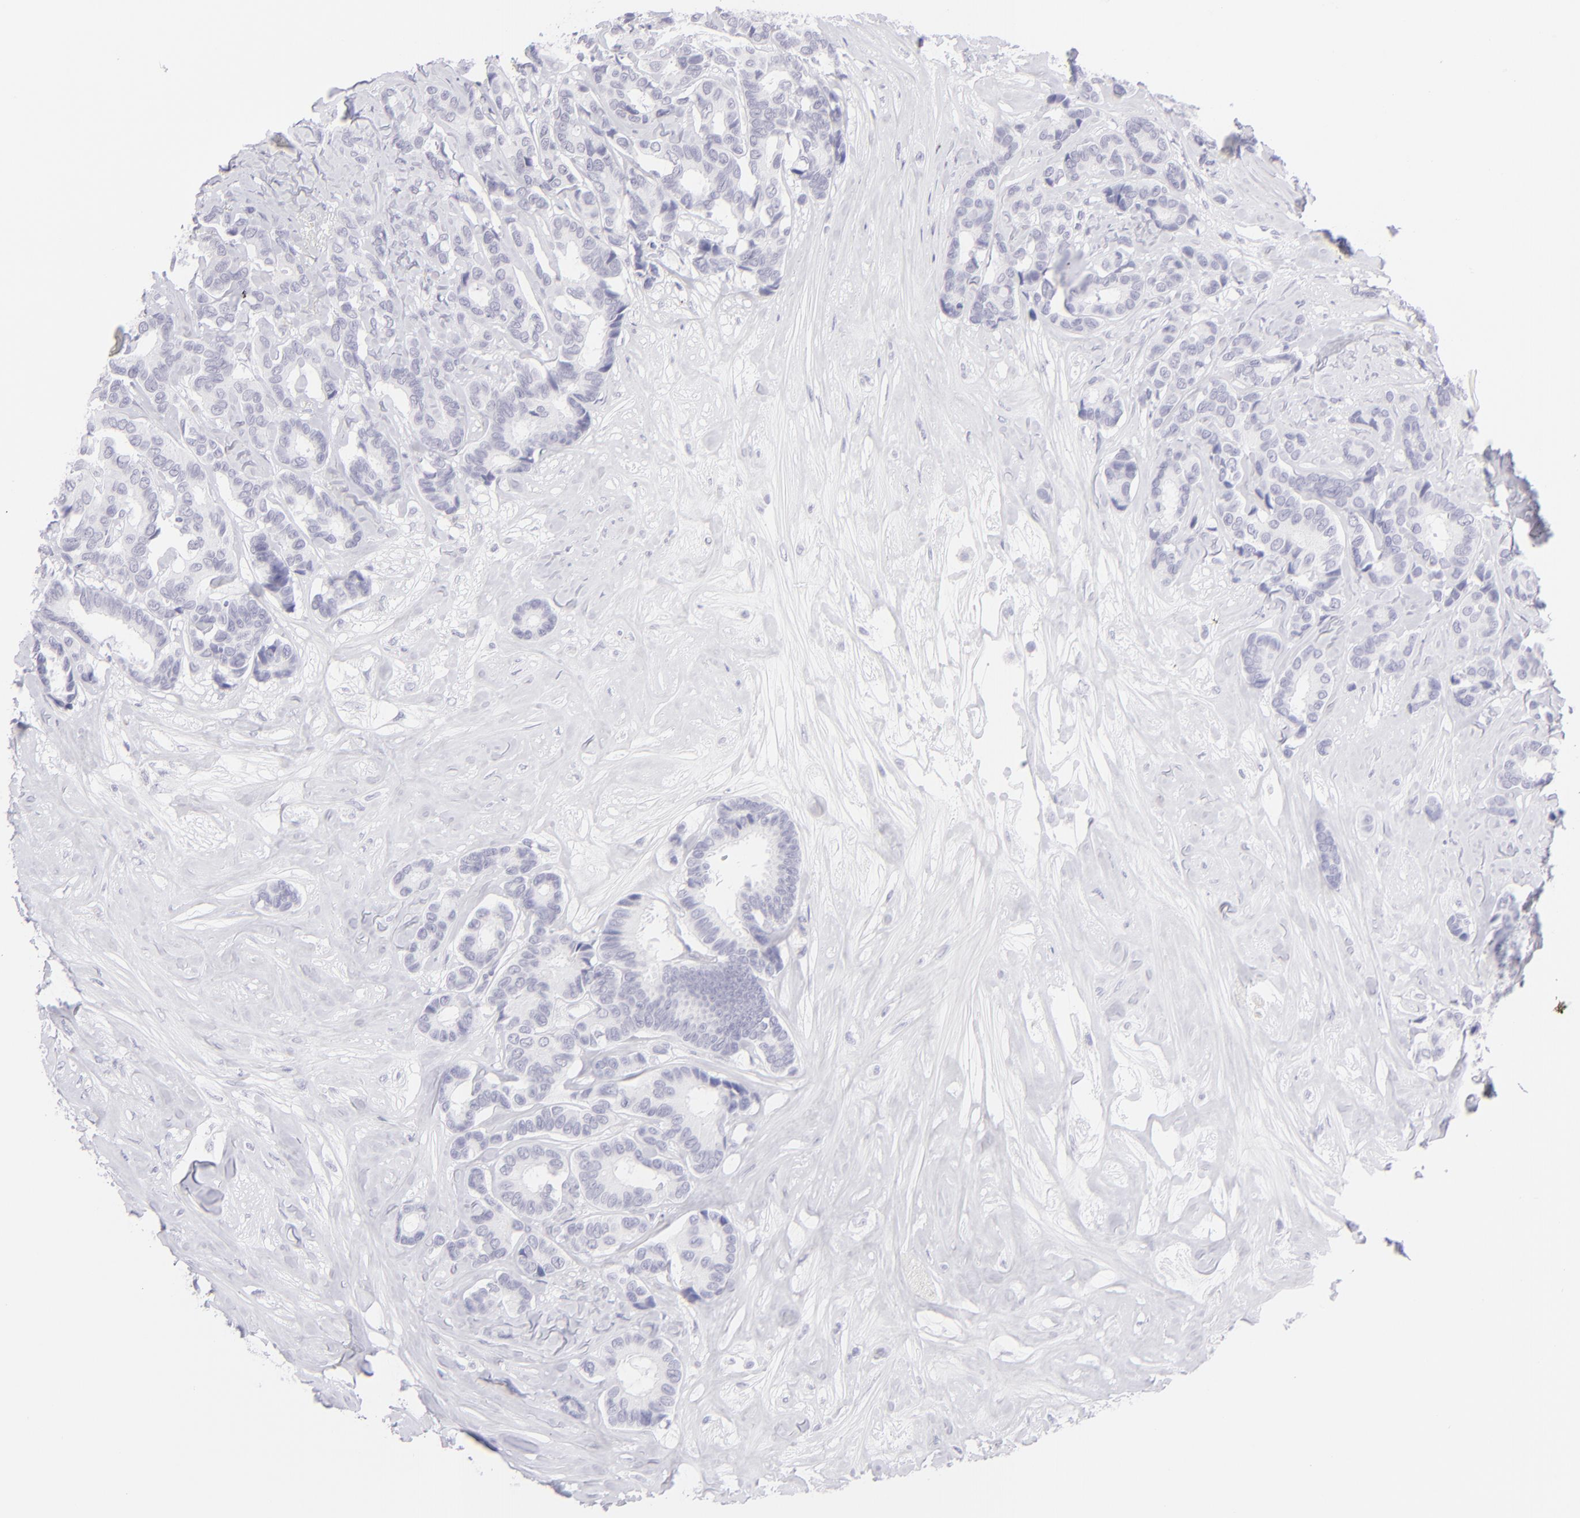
{"staining": {"intensity": "negative", "quantity": "none", "location": "none"}, "tissue": "breast cancer", "cell_type": "Tumor cells", "image_type": "cancer", "snomed": [{"axis": "morphology", "description": "Duct carcinoma"}, {"axis": "topography", "description": "Breast"}], "caption": "Immunohistochemical staining of breast cancer (infiltrating ductal carcinoma) displays no significant expression in tumor cells.", "gene": "FCER2", "patient": {"sex": "female", "age": 87}}